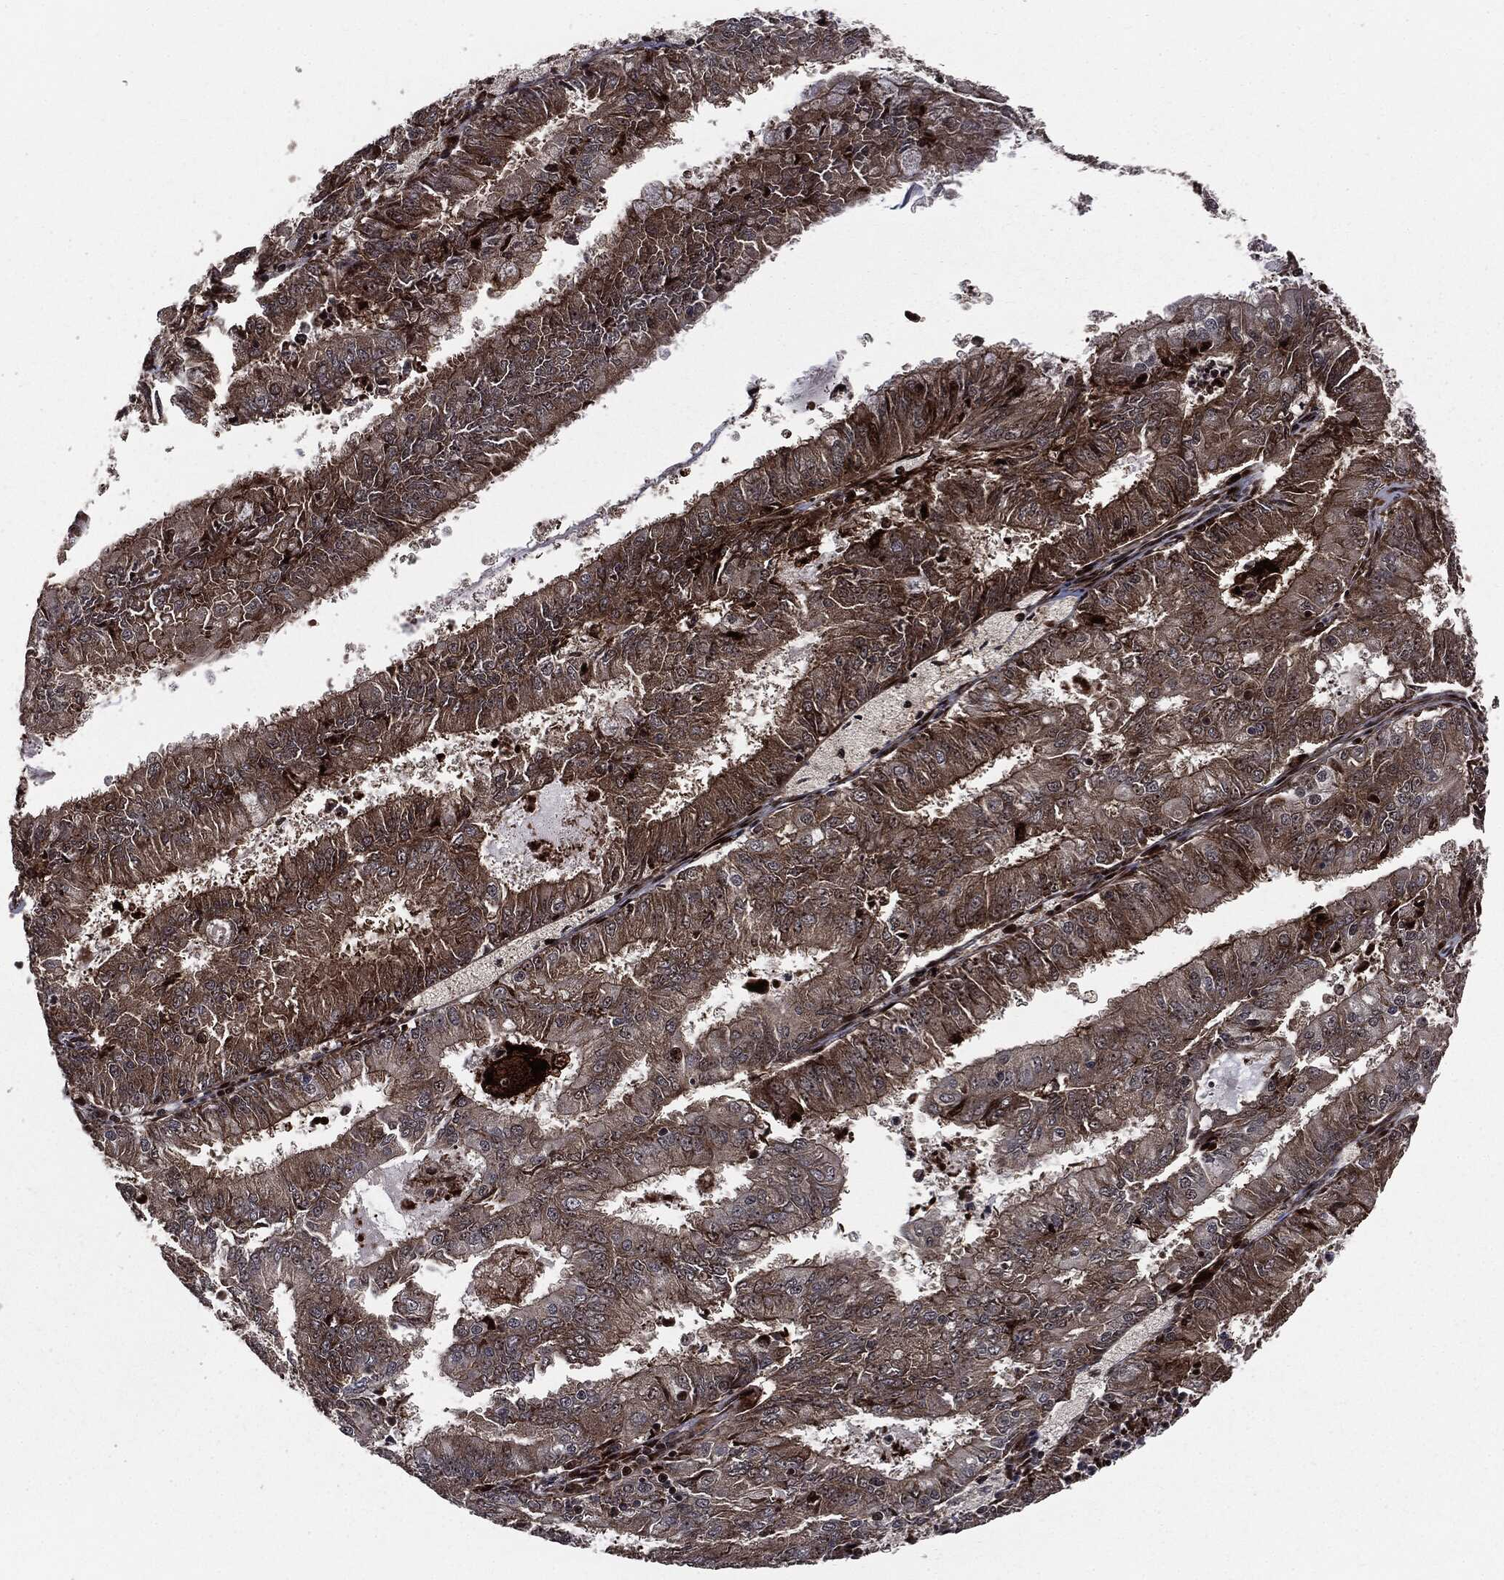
{"staining": {"intensity": "moderate", "quantity": ">75%", "location": "cytoplasmic/membranous"}, "tissue": "endometrial cancer", "cell_type": "Tumor cells", "image_type": "cancer", "snomed": [{"axis": "morphology", "description": "Adenocarcinoma, NOS"}, {"axis": "topography", "description": "Endometrium"}], "caption": "There is medium levels of moderate cytoplasmic/membranous staining in tumor cells of endometrial cancer, as demonstrated by immunohistochemical staining (brown color).", "gene": "SMAD4", "patient": {"sex": "female", "age": 57}}